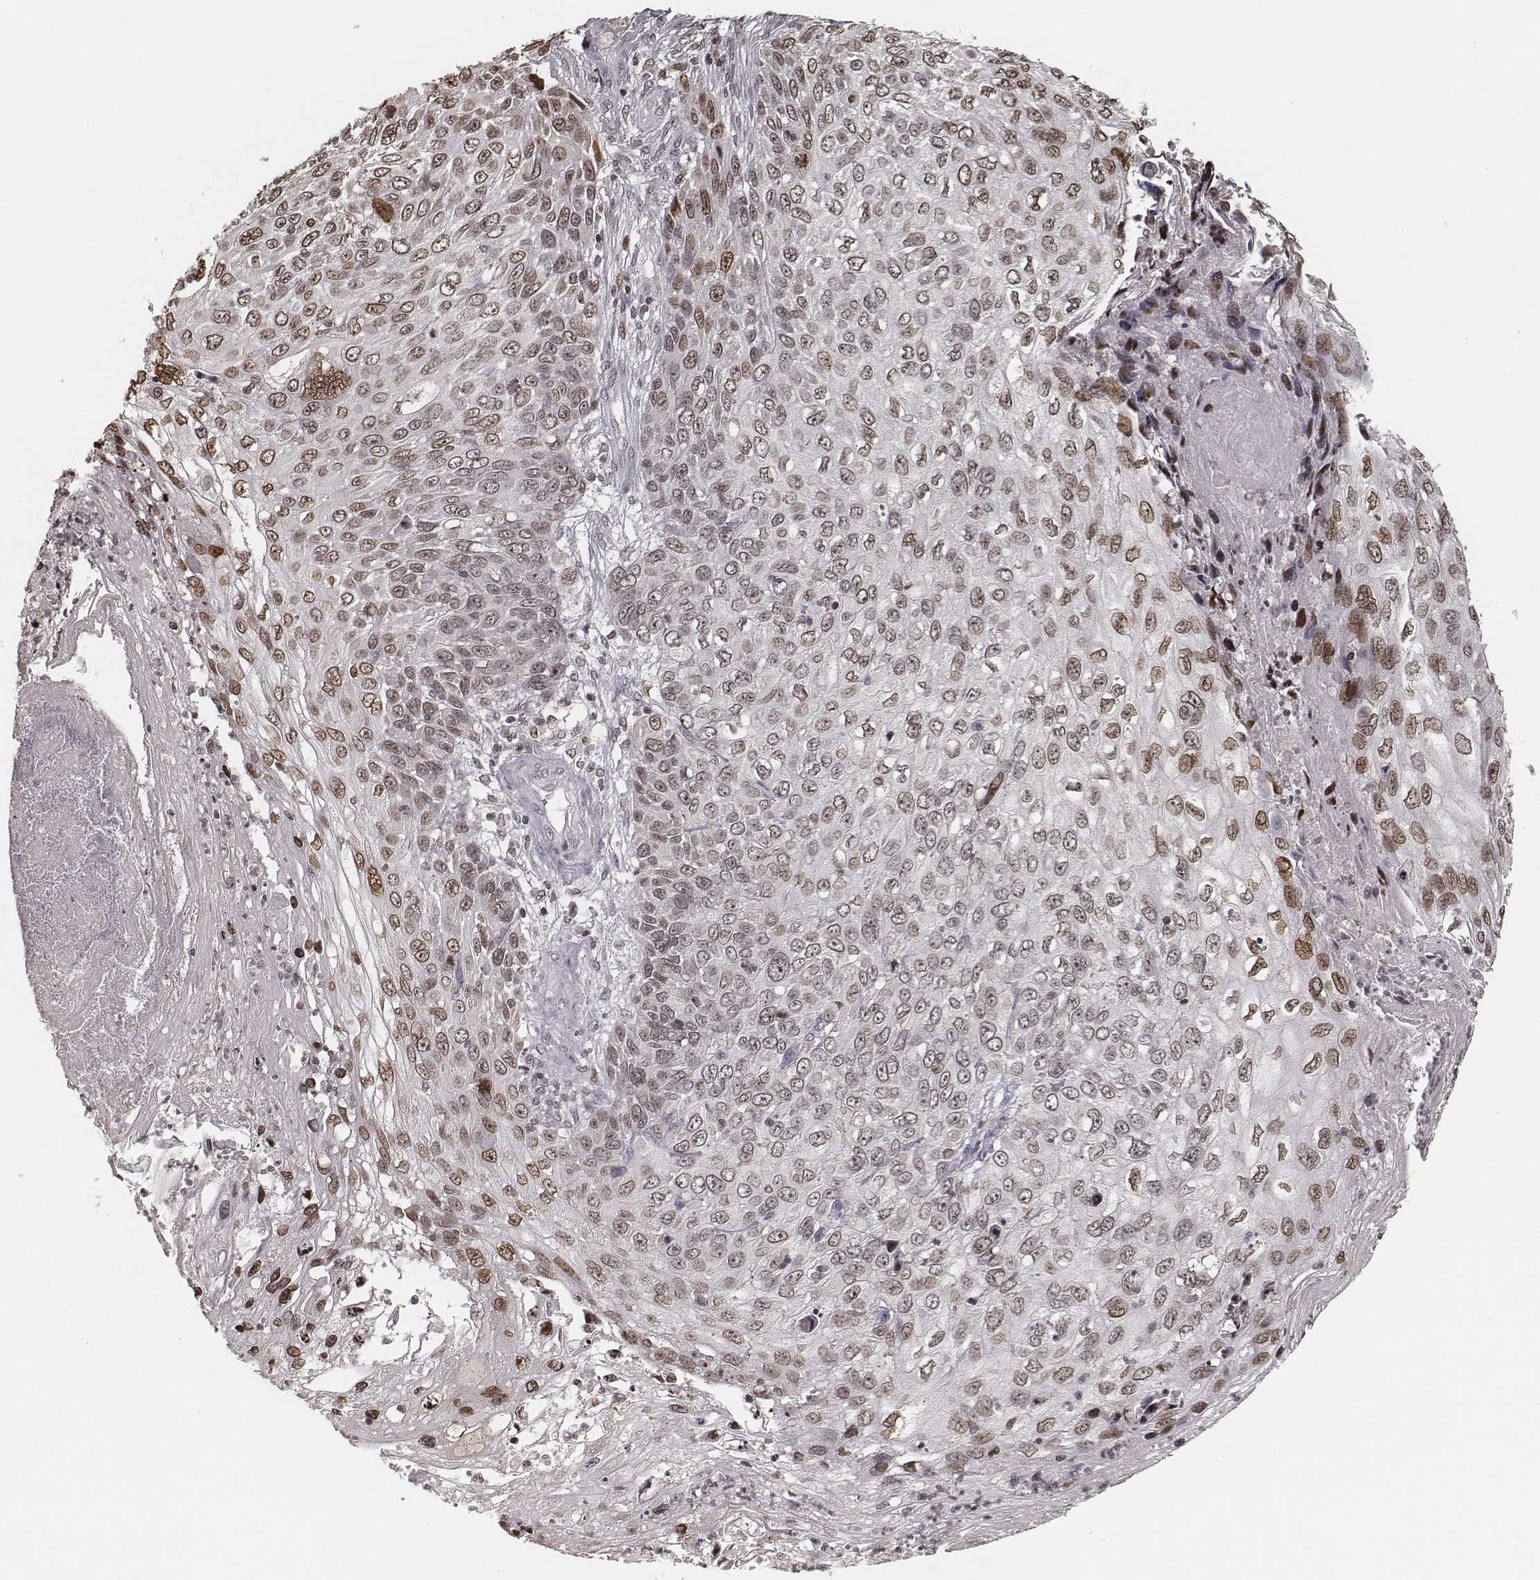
{"staining": {"intensity": "moderate", "quantity": "<25%", "location": "nuclear"}, "tissue": "skin cancer", "cell_type": "Tumor cells", "image_type": "cancer", "snomed": [{"axis": "morphology", "description": "Squamous cell carcinoma, NOS"}, {"axis": "topography", "description": "Skin"}], "caption": "Skin cancer (squamous cell carcinoma) was stained to show a protein in brown. There is low levels of moderate nuclear staining in approximately <25% of tumor cells. (Brightfield microscopy of DAB IHC at high magnification).", "gene": "HMGA2", "patient": {"sex": "male", "age": 92}}